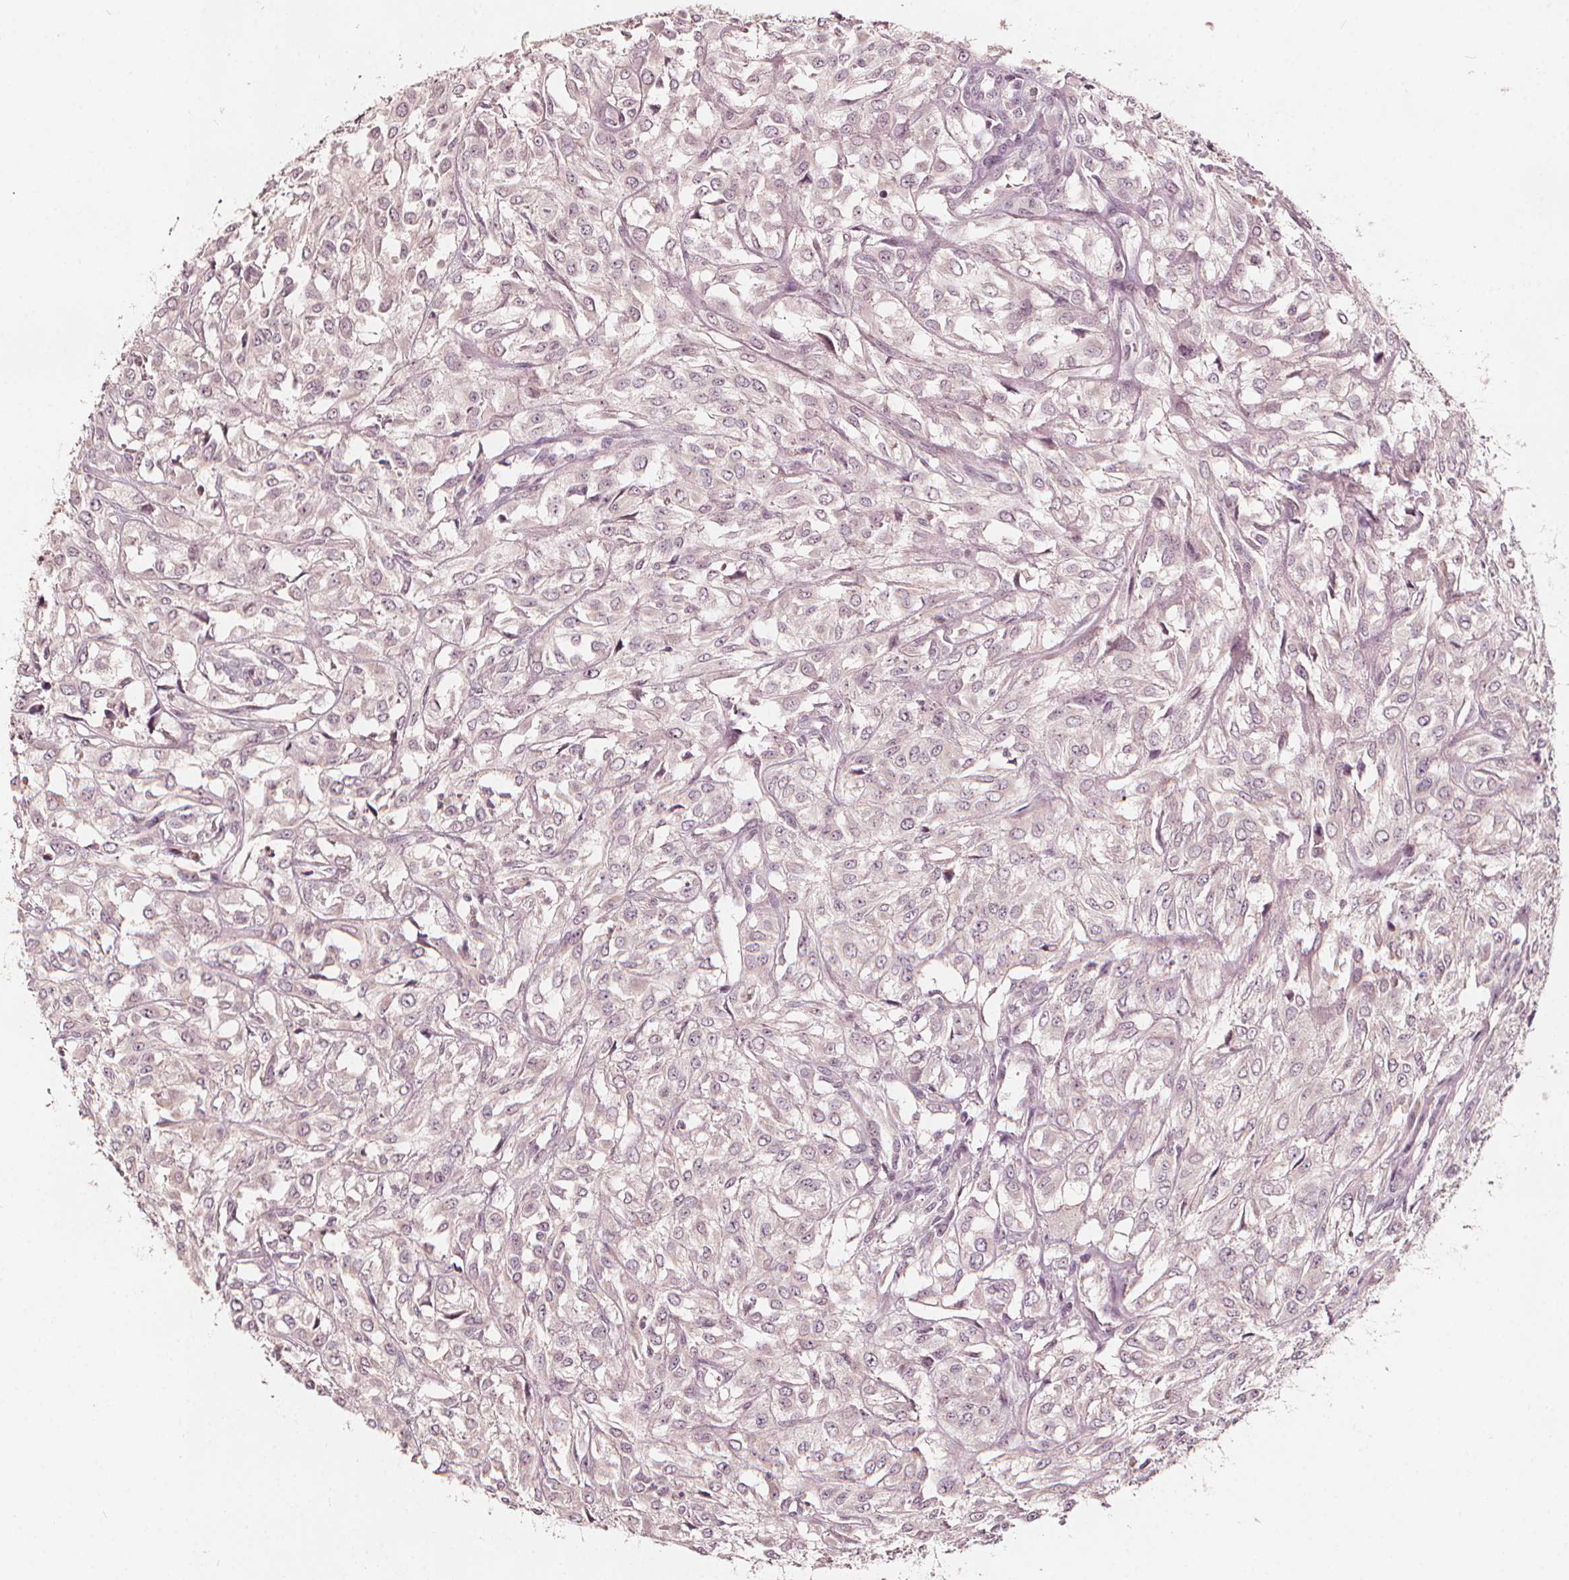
{"staining": {"intensity": "negative", "quantity": "none", "location": "none"}, "tissue": "urothelial cancer", "cell_type": "Tumor cells", "image_type": "cancer", "snomed": [{"axis": "morphology", "description": "Urothelial carcinoma, High grade"}, {"axis": "topography", "description": "Urinary bladder"}], "caption": "Protein analysis of urothelial cancer exhibits no significant expression in tumor cells. The staining is performed using DAB brown chromogen with nuclei counter-stained in using hematoxylin.", "gene": "NPC1L1", "patient": {"sex": "male", "age": 67}}